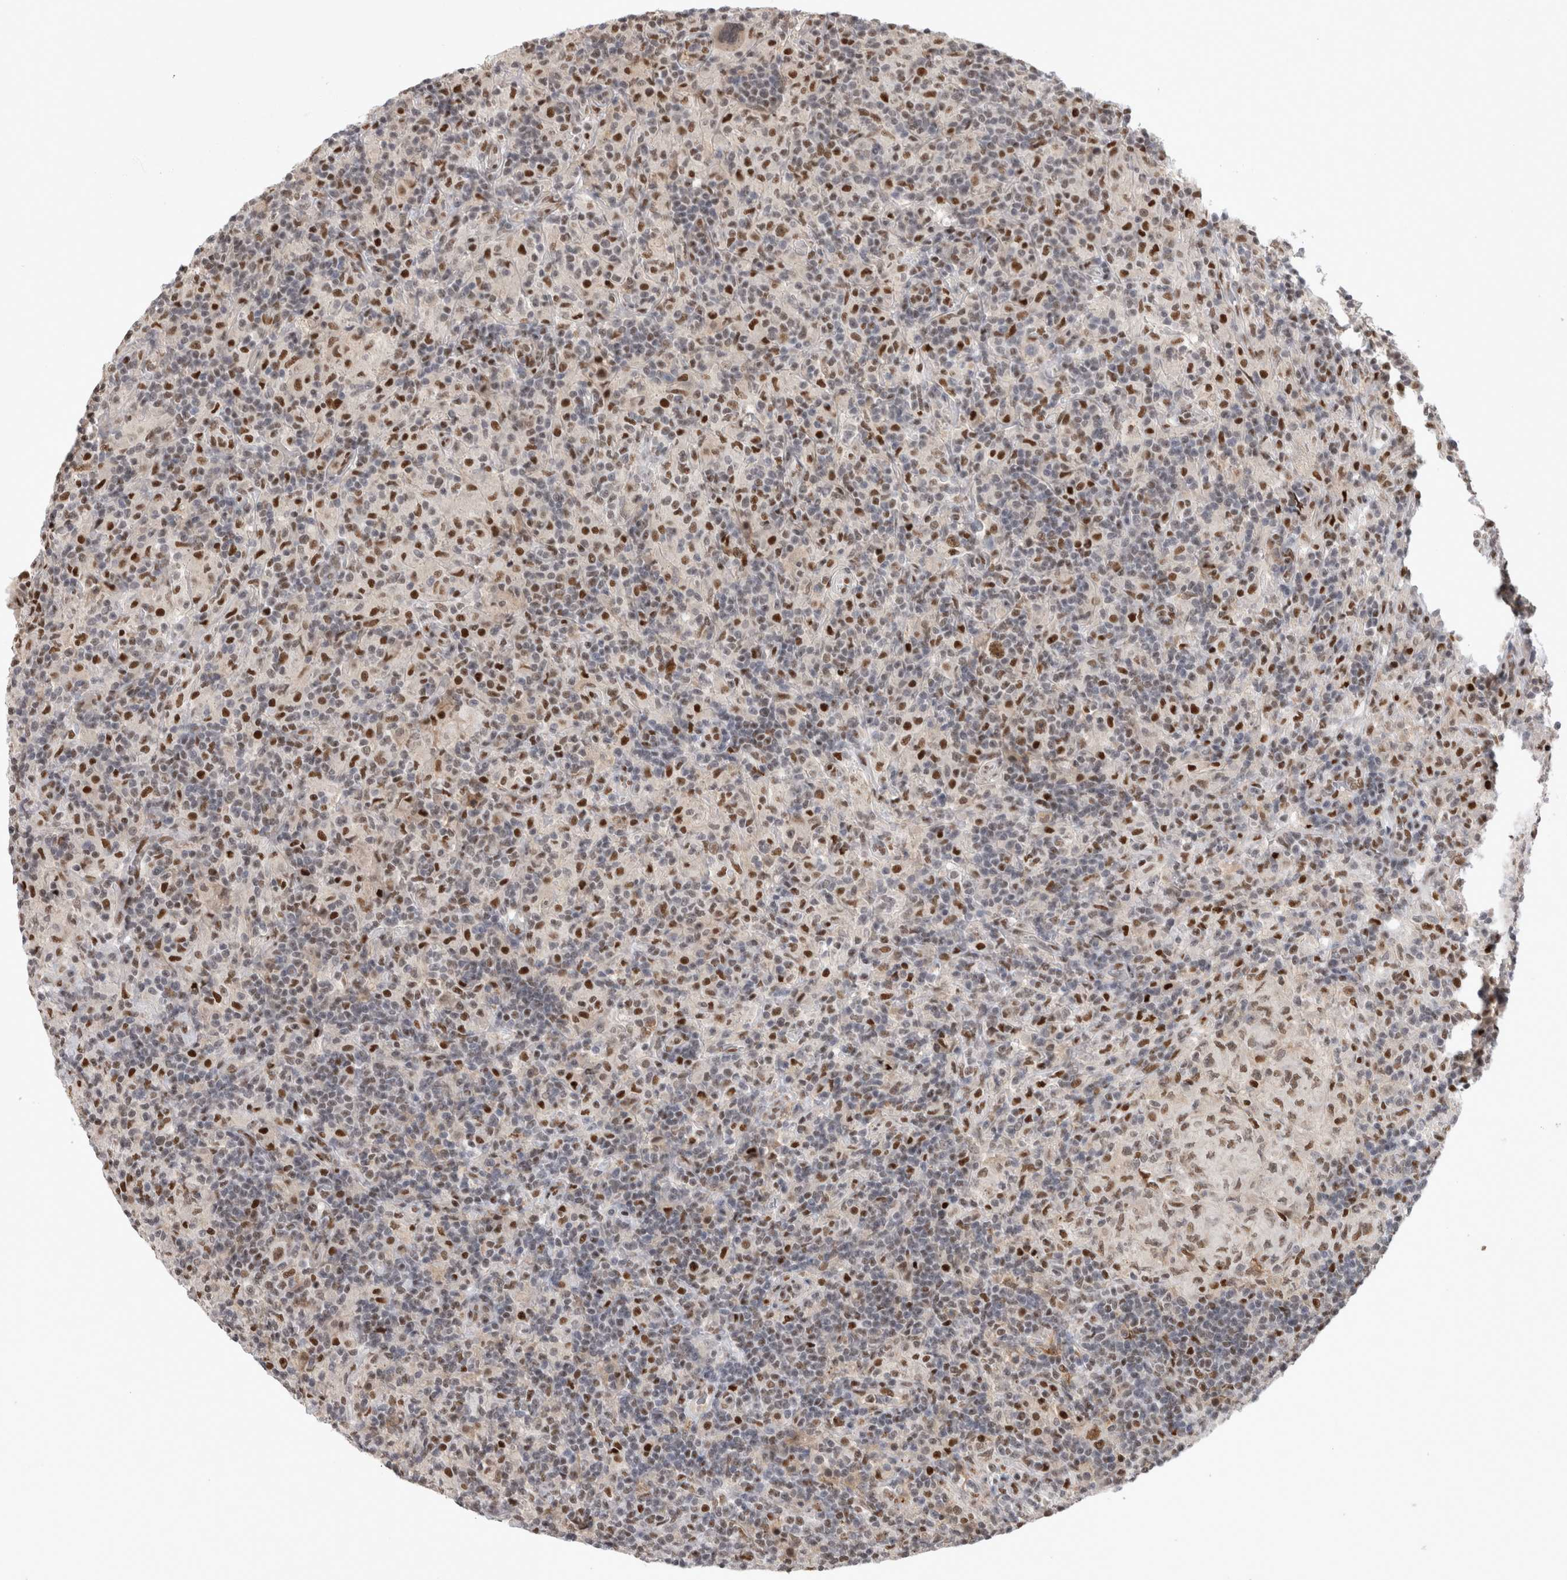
{"staining": {"intensity": "moderate", "quantity": "<25%", "location": "nuclear"}, "tissue": "lymphoma", "cell_type": "Tumor cells", "image_type": "cancer", "snomed": [{"axis": "morphology", "description": "Hodgkin's disease, NOS"}, {"axis": "topography", "description": "Lymph node"}], "caption": "Protein staining by immunohistochemistry demonstrates moderate nuclear staining in about <25% of tumor cells in Hodgkin's disease. (Brightfield microscopy of DAB IHC at high magnification).", "gene": "SRARP", "patient": {"sex": "male", "age": 70}}